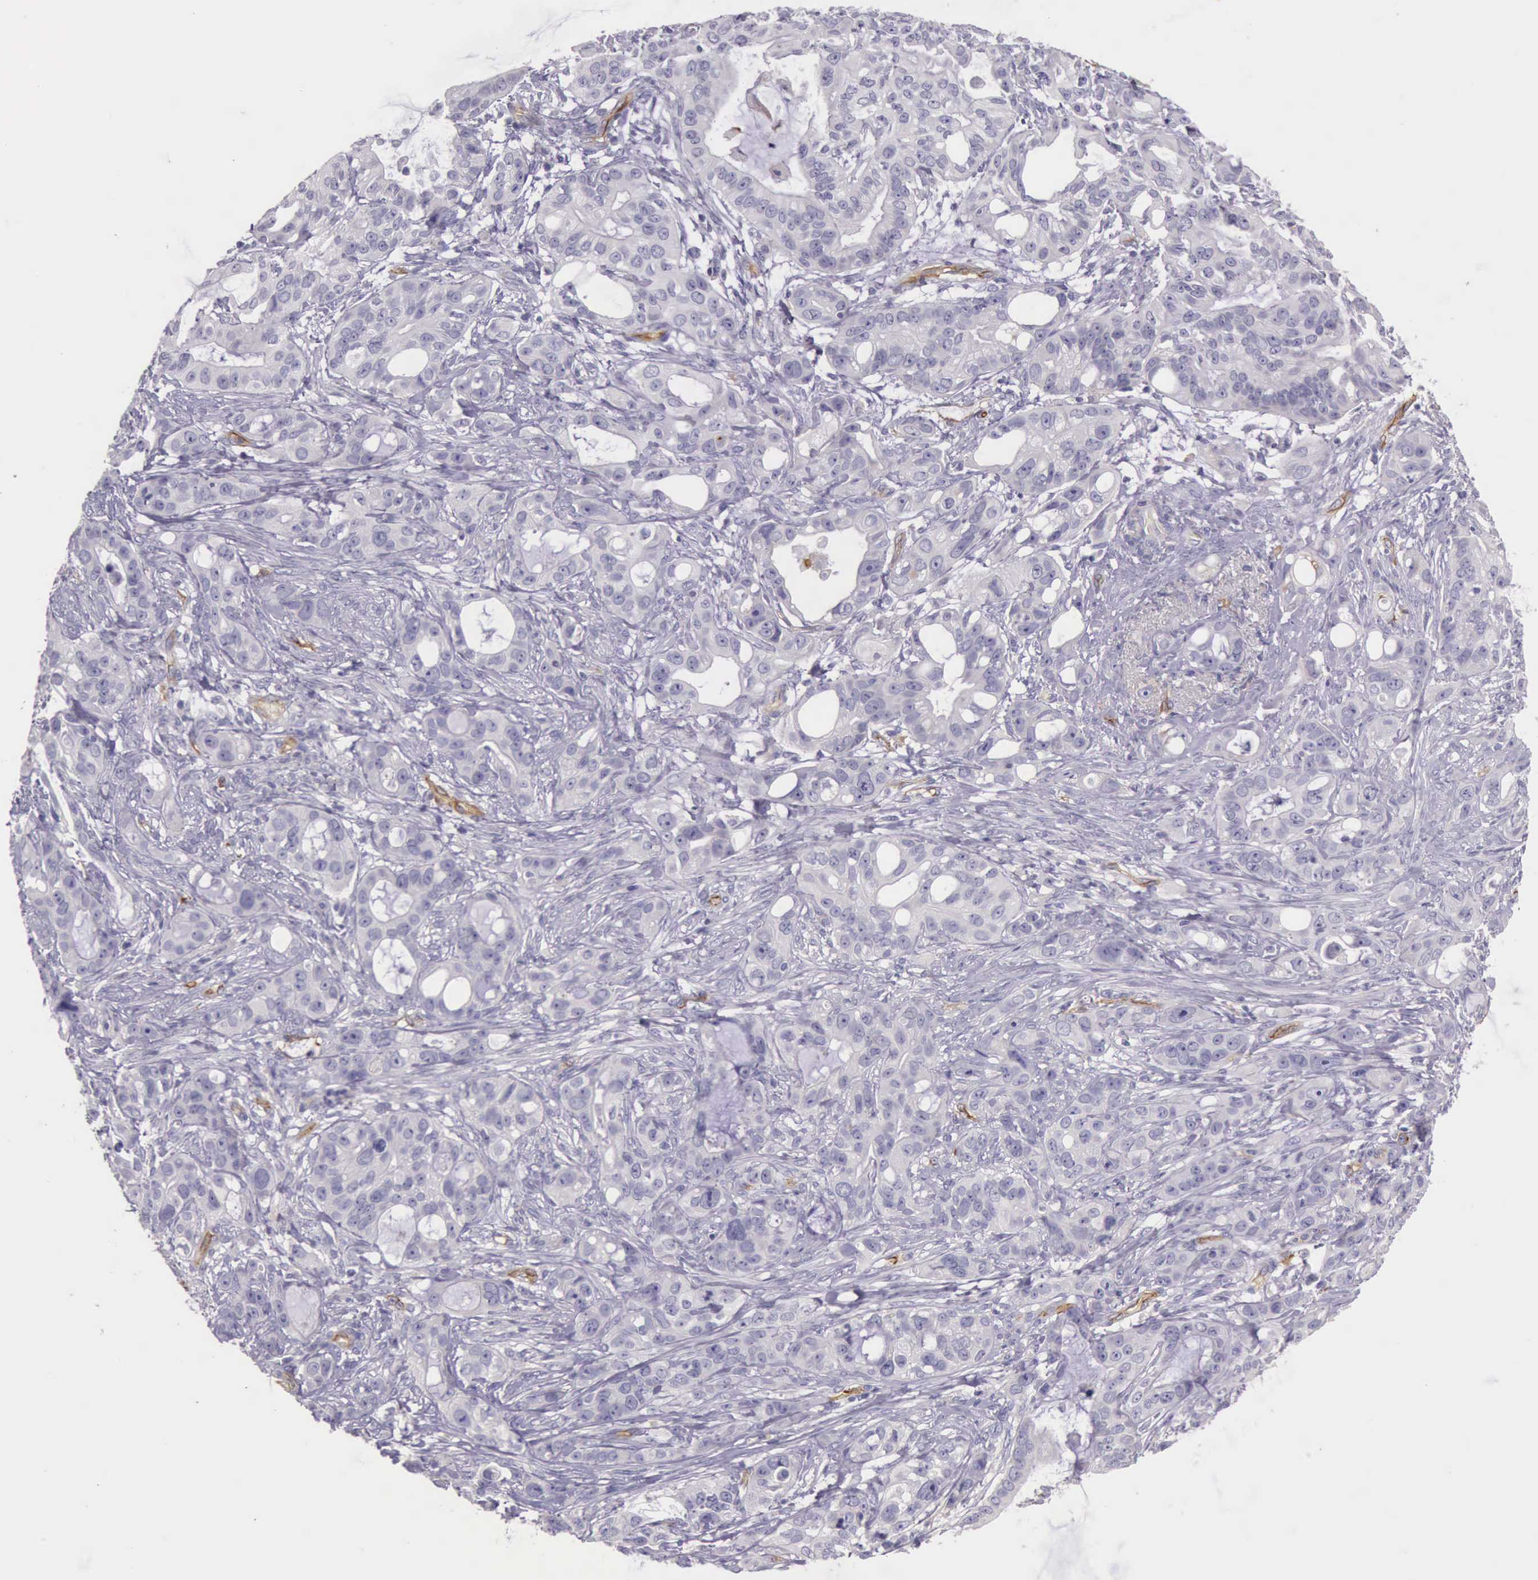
{"staining": {"intensity": "negative", "quantity": "none", "location": "none"}, "tissue": "stomach cancer", "cell_type": "Tumor cells", "image_type": "cancer", "snomed": [{"axis": "morphology", "description": "Adenocarcinoma, NOS"}, {"axis": "topography", "description": "Stomach, upper"}], "caption": "There is no significant expression in tumor cells of stomach cancer (adenocarcinoma). (Stains: DAB (3,3'-diaminobenzidine) immunohistochemistry (IHC) with hematoxylin counter stain, Microscopy: brightfield microscopy at high magnification).", "gene": "TCEANC", "patient": {"sex": "male", "age": 47}}